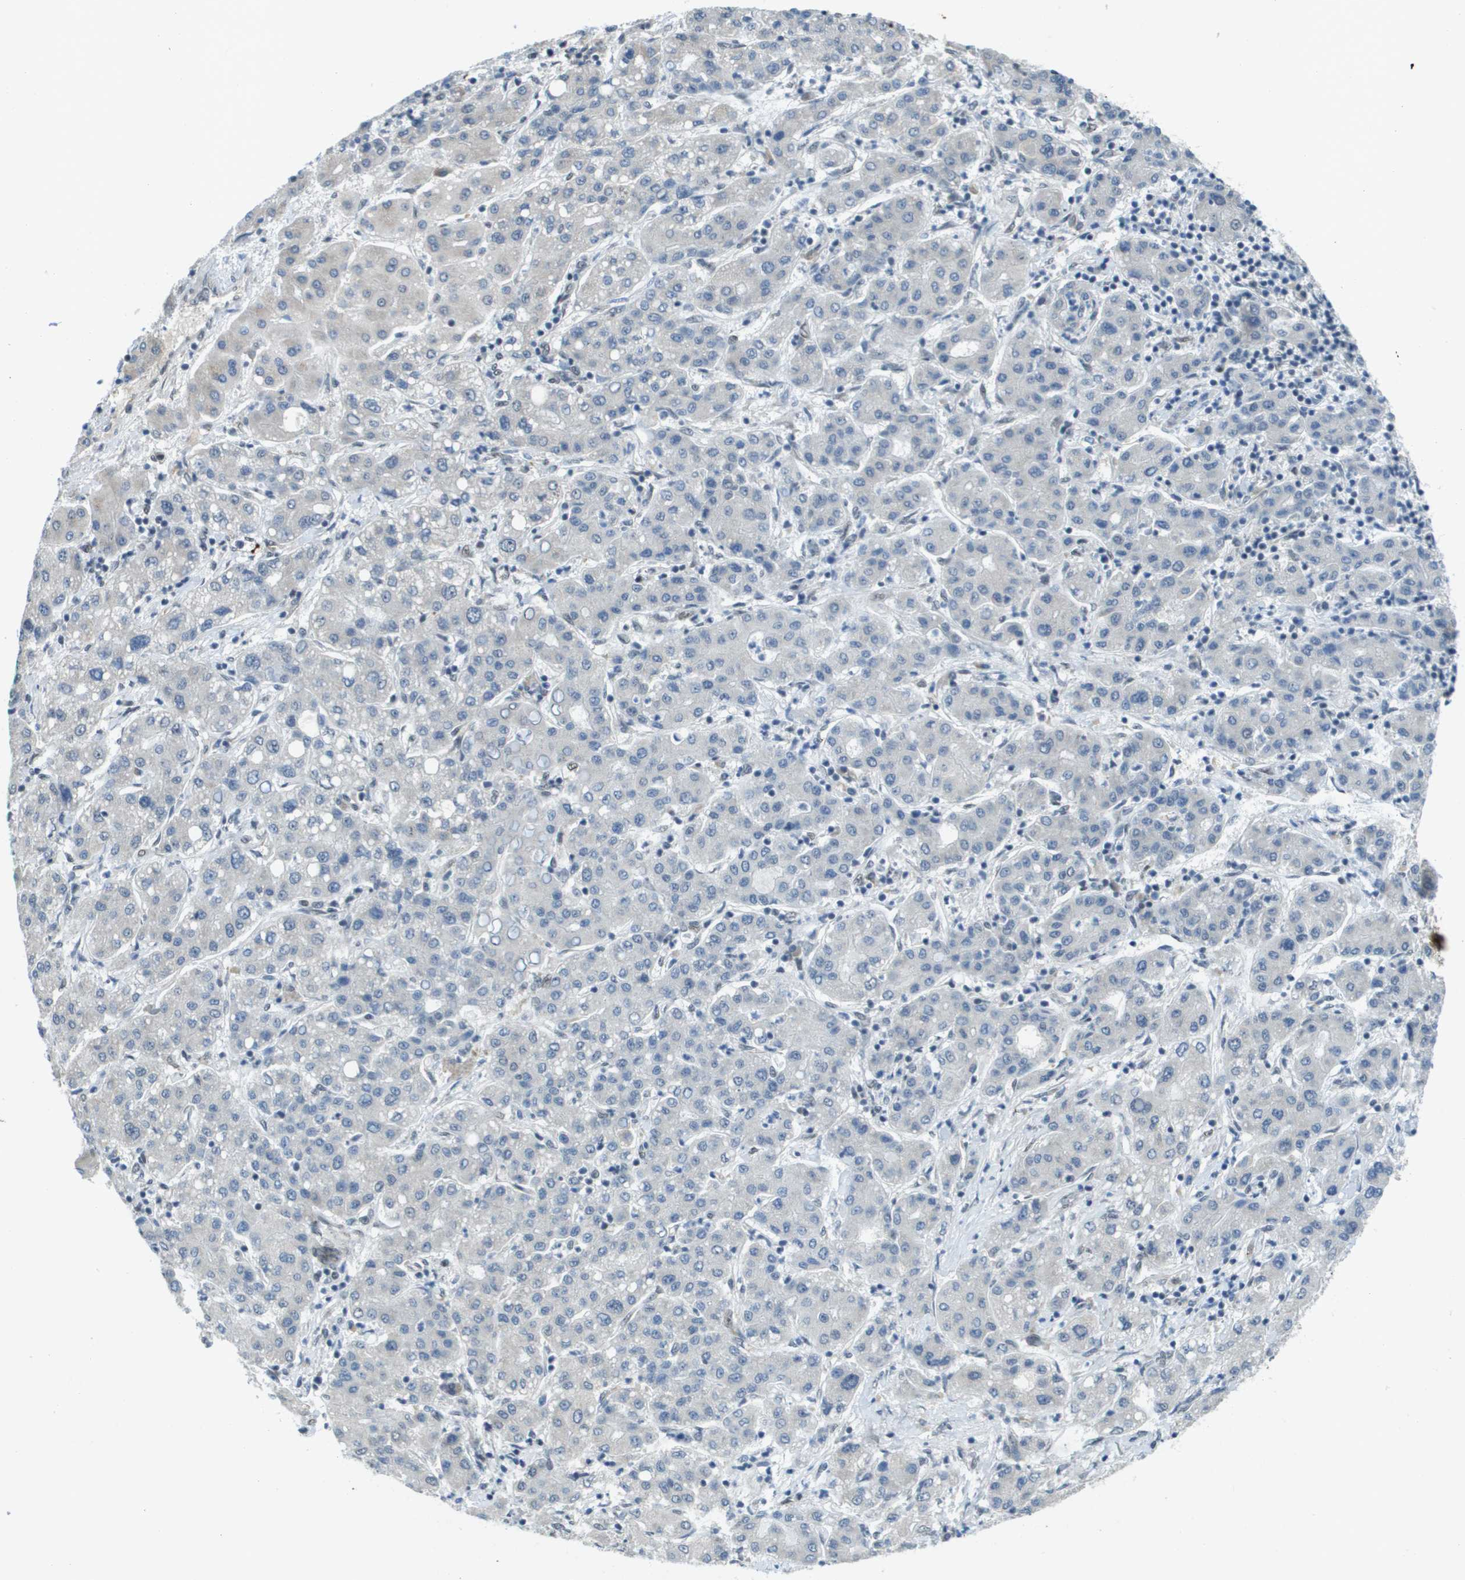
{"staining": {"intensity": "negative", "quantity": "none", "location": "none"}, "tissue": "liver cancer", "cell_type": "Tumor cells", "image_type": "cancer", "snomed": [{"axis": "morphology", "description": "Carcinoma, Hepatocellular, NOS"}, {"axis": "topography", "description": "Liver"}], "caption": "Hepatocellular carcinoma (liver) was stained to show a protein in brown. There is no significant expression in tumor cells. (Immunohistochemistry, brightfield microscopy, high magnification).", "gene": "ARID1B", "patient": {"sex": "male", "age": 65}}